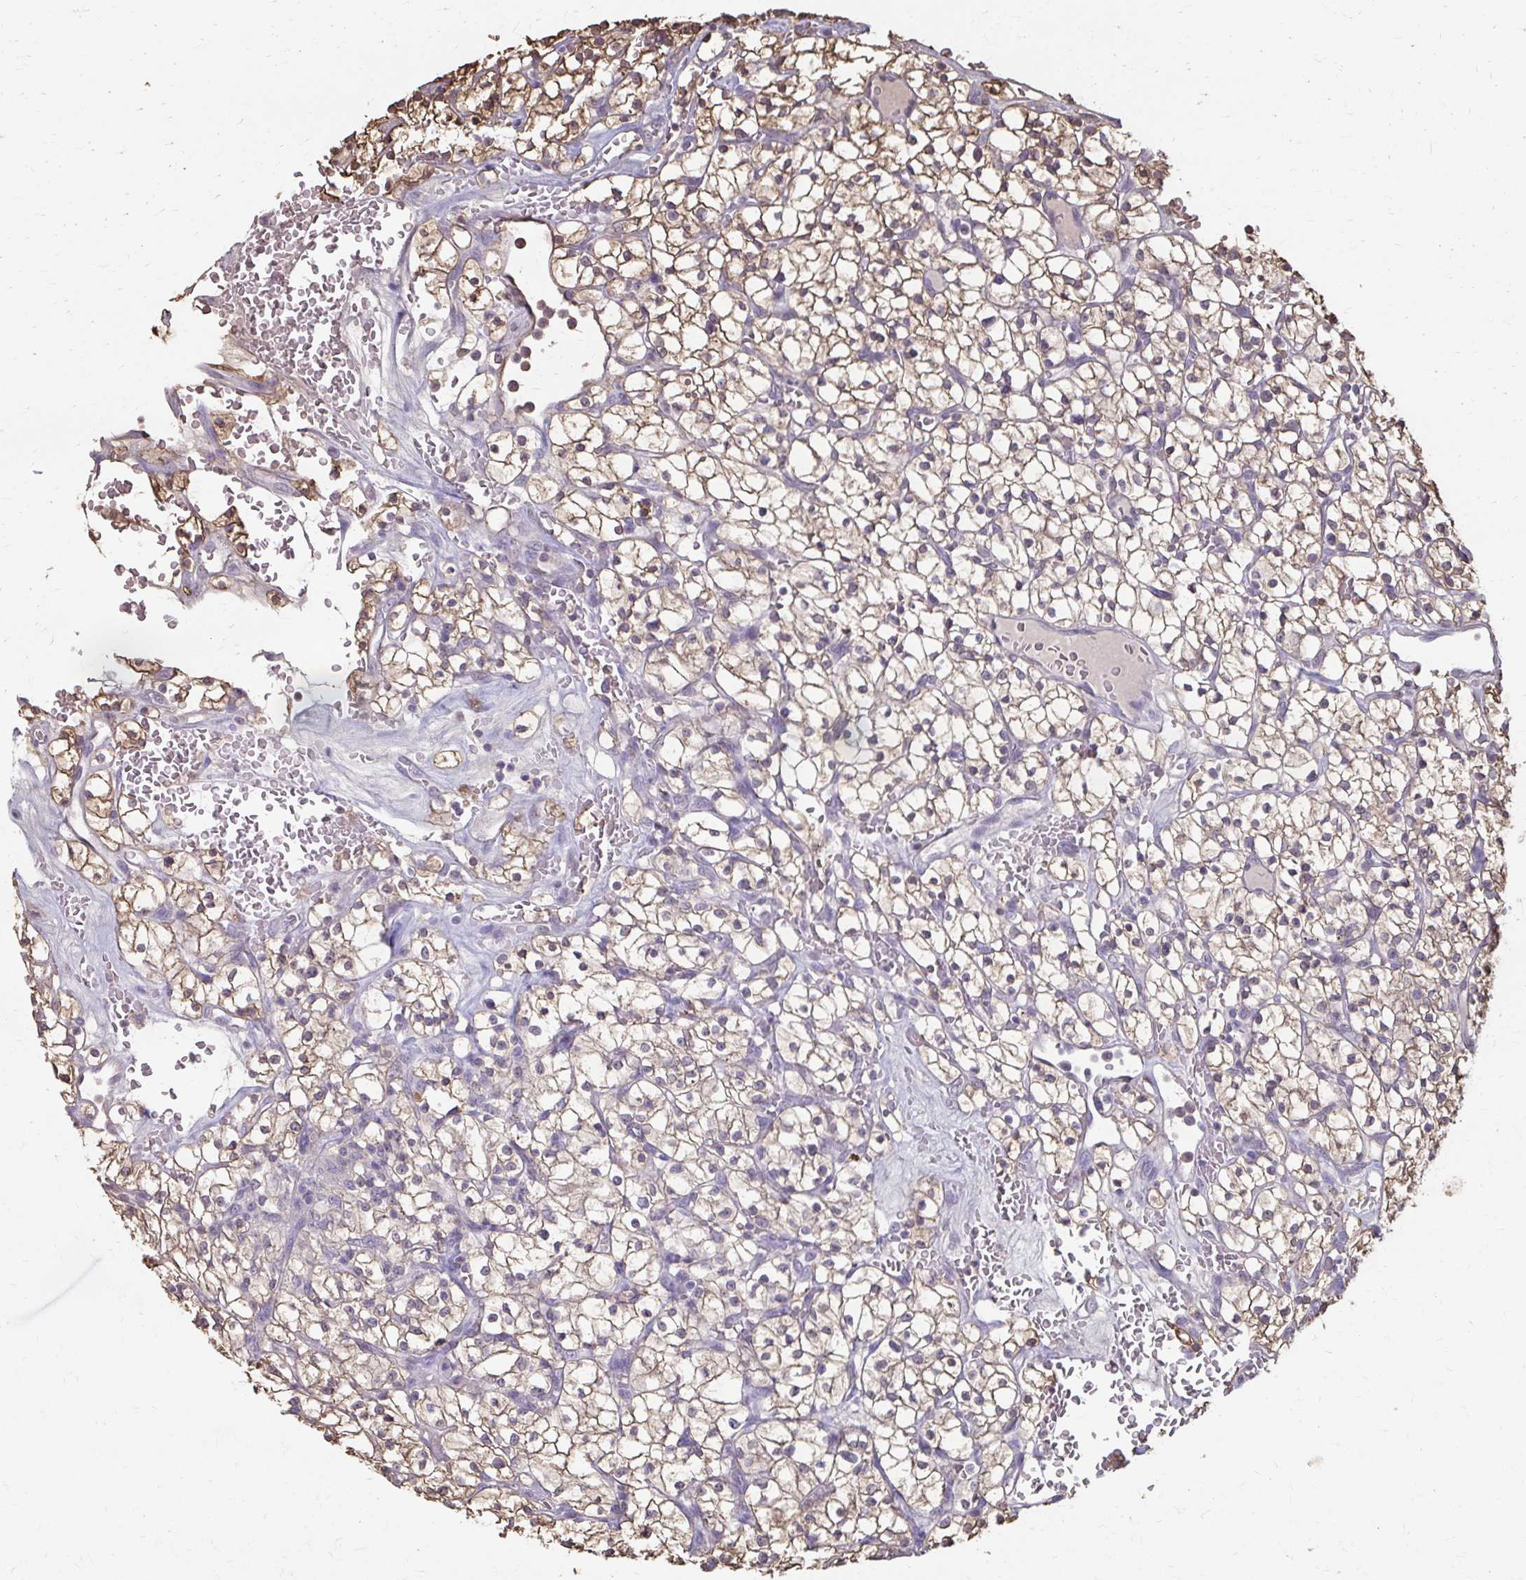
{"staining": {"intensity": "weak", "quantity": ">75%", "location": "cytoplasmic/membranous"}, "tissue": "renal cancer", "cell_type": "Tumor cells", "image_type": "cancer", "snomed": [{"axis": "morphology", "description": "Adenocarcinoma, NOS"}, {"axis": "topography", "description": "Kidney"}], "caption": "Renal adenocarcinoma stained for a protein (brown) reveals weak cytoplasmic/membranous positive expression in approximately >75% of tumor cells.", "gene": "ING4", "patient": {"sex": "female", "age": 64}}